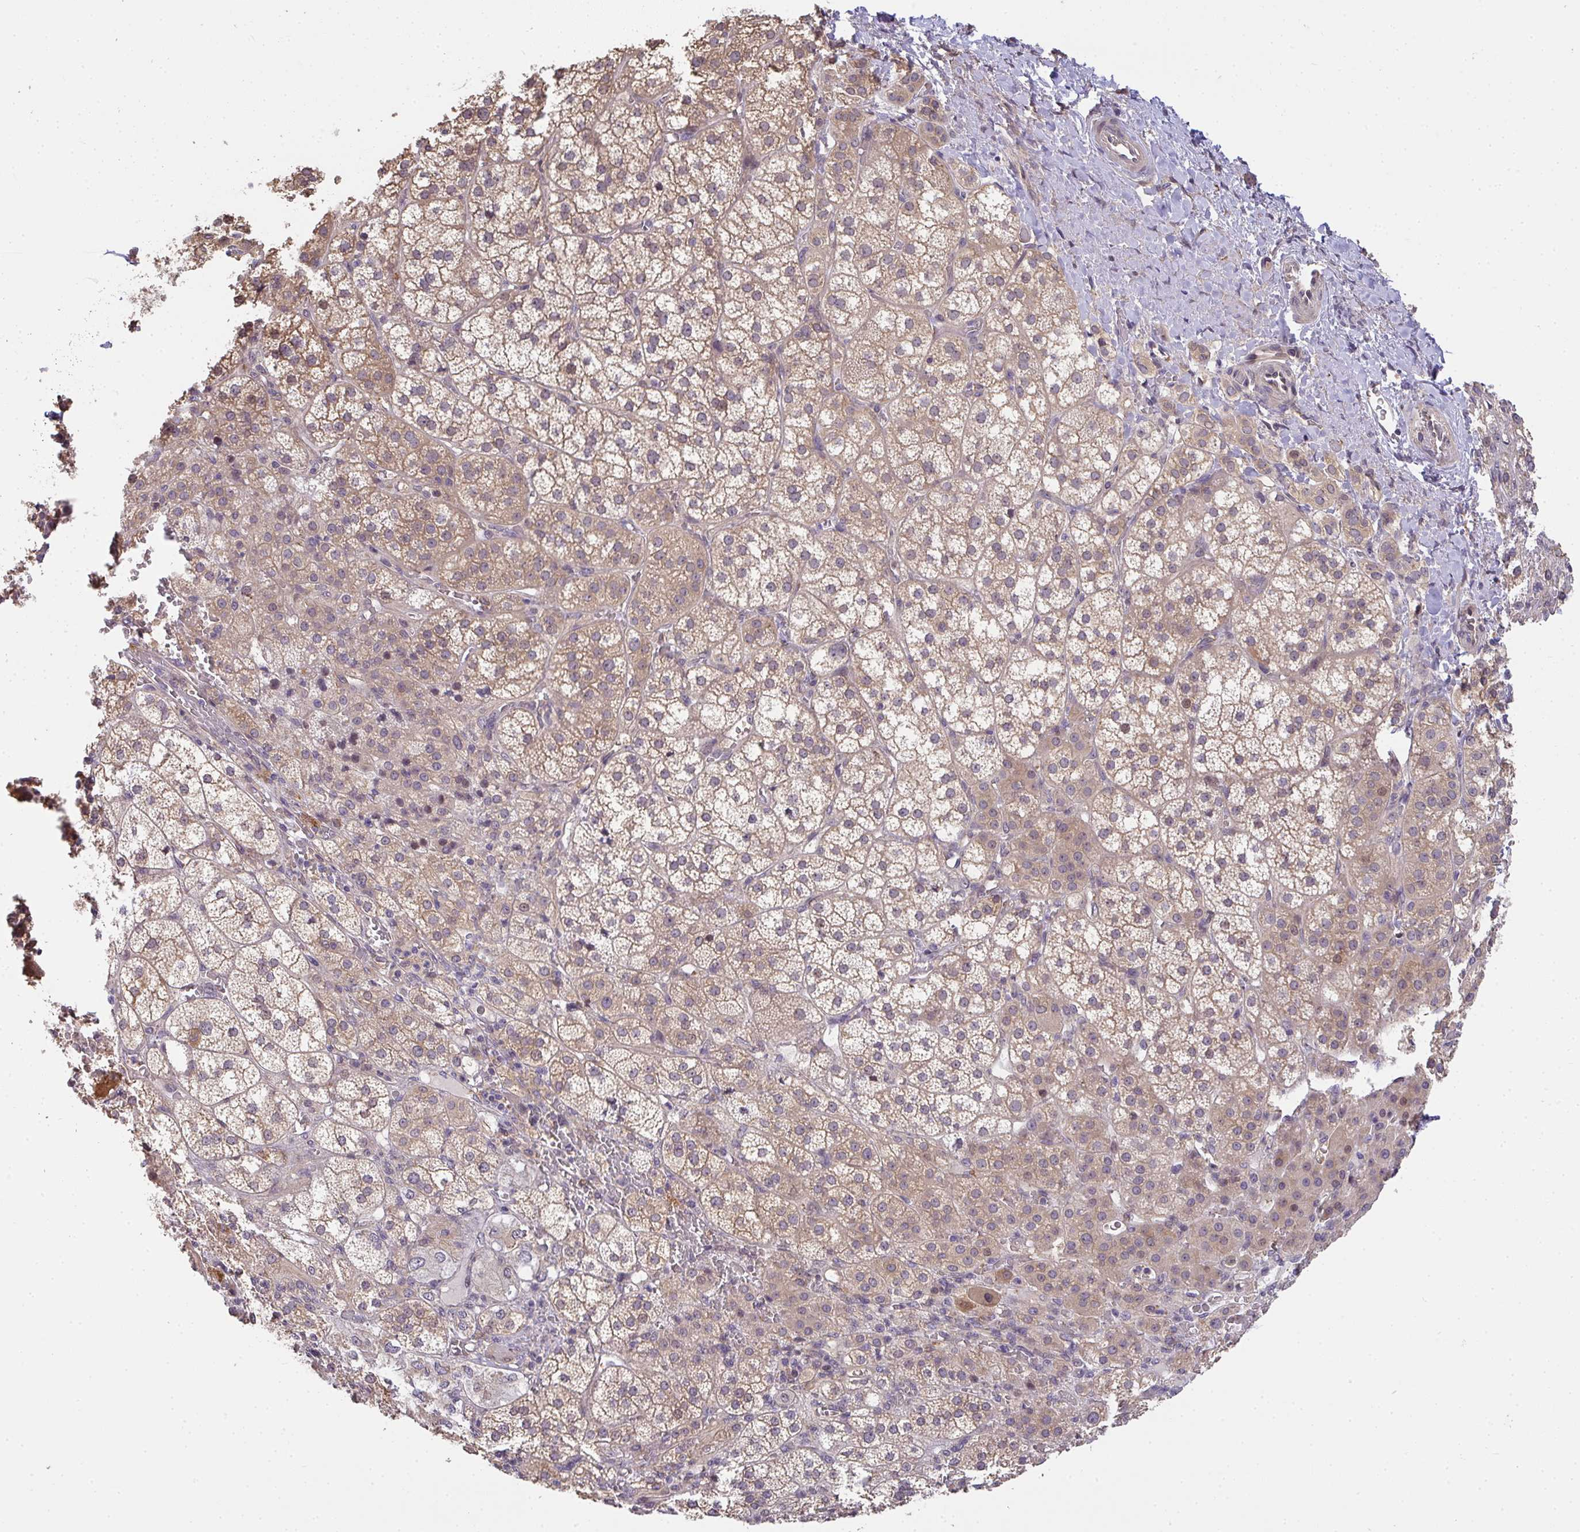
{"staining": {"intensity": "moderate", "quantity": "25%-75%", "location": "cytoplasmic/membranous"}, "tissue": "adrenal gland", "cell_type": "Glandular cells", "image_type": "normal", "snomed": [{"axis": "morphology", "description": "Normal tissue, NOS"}, {"axis": "topography", "description": "Adrenal gland"}], "caption": "Brown immunohistochemical staining in normal human adrenal gland reveals moderate cytoplasmic/membranous expression in approximately 25%-75% of glandular cells.", "gene": "EEF1AKMT1", "patient": {"sex": "female", "age": 60}}